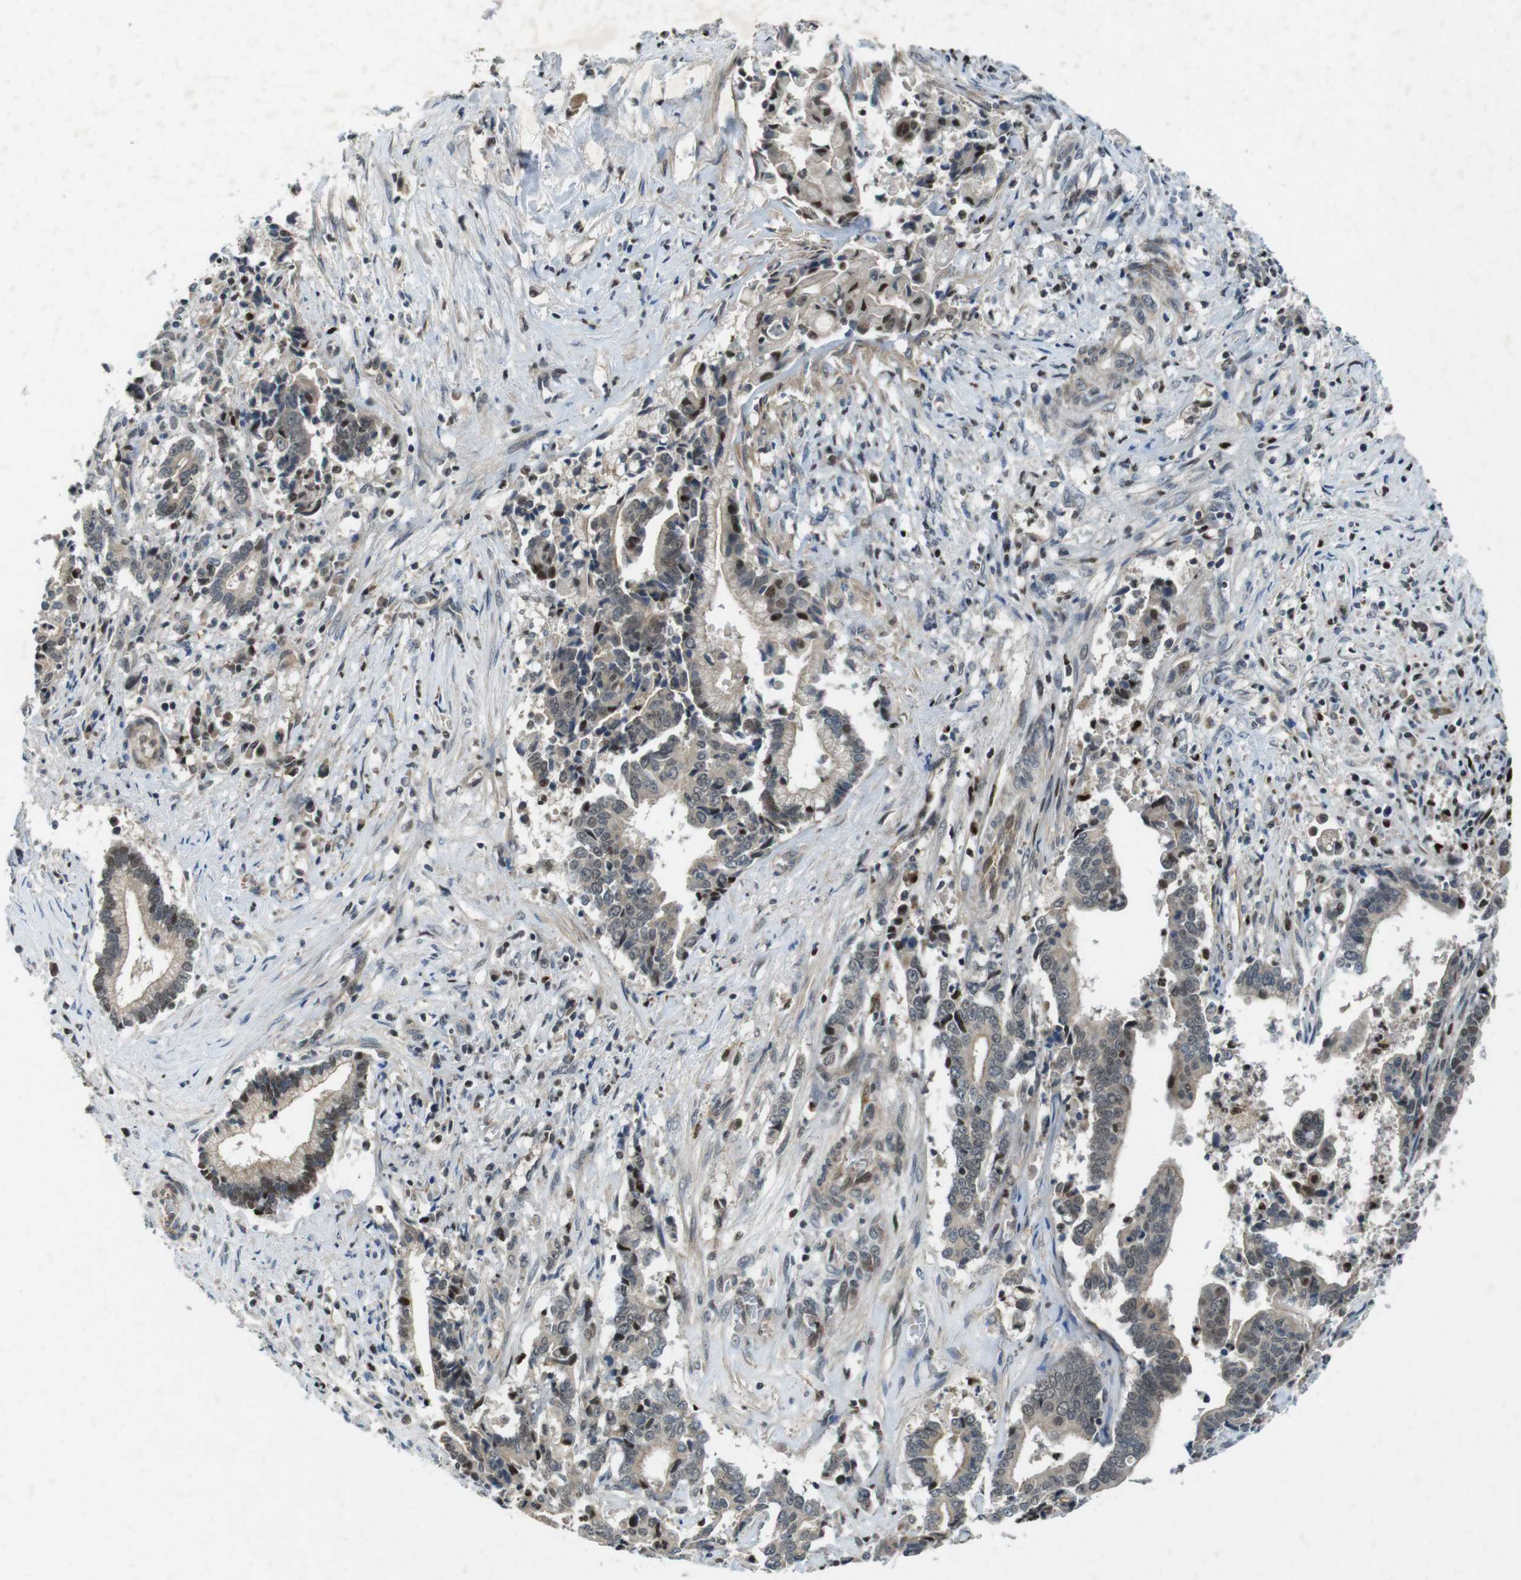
{"staining": {"intensity": "moderate", "quantity": "<25%", "location": "nuclear"}, "tissue": "liver cancer", "cell_type": "Tumor cells", "image_type": "cancer", "snomed": [{"axis": "morphology", "description": "Cholangiocarcinoma"}, {"axis": "topography", "description": "Liver"}], "caption": "Liver cholangiocarcinoma stained for a protein demonstrates moderate nuclear positivity in tumor cells.", "gene": "MAPKAPK5", "patient": {"sex": "male", "age": 57}}